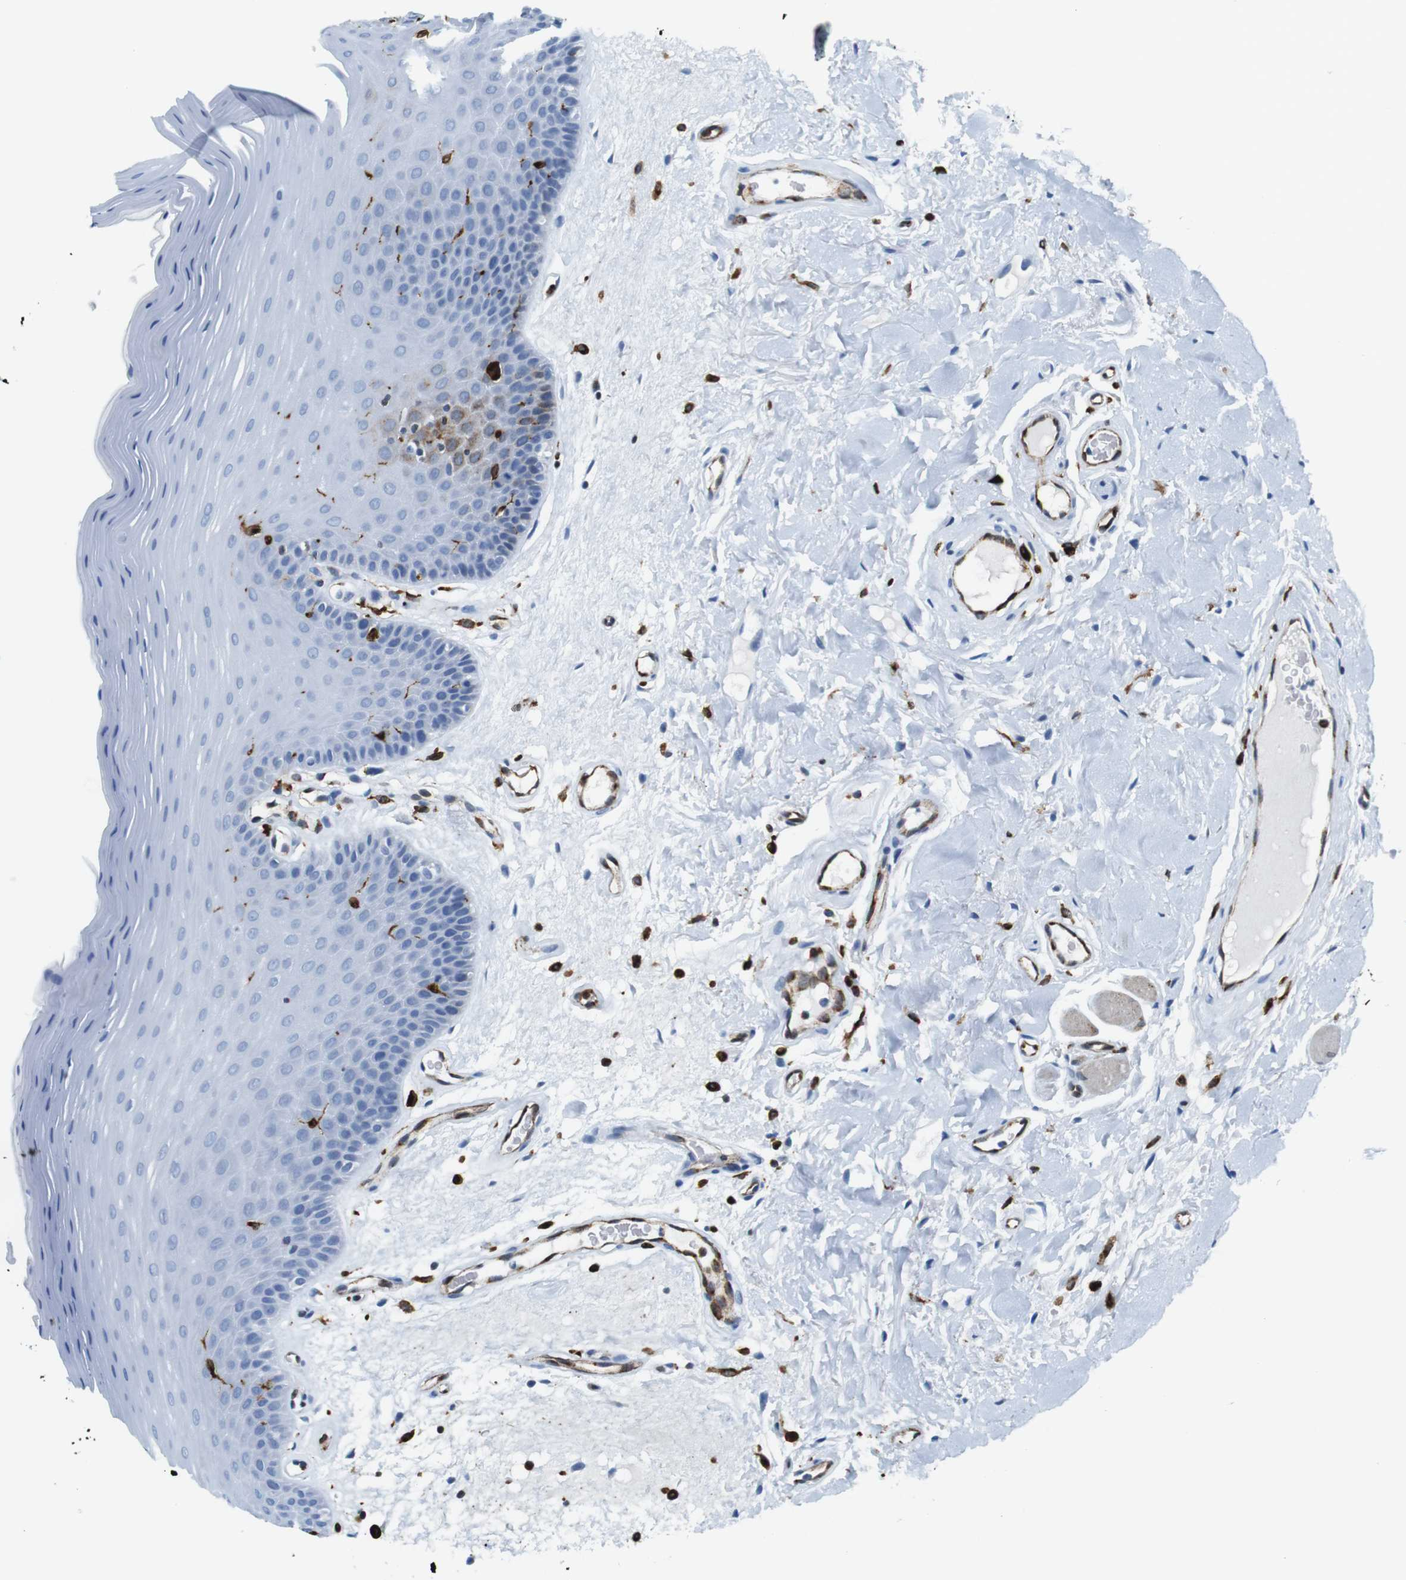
{"staining": {"intensity": "negative", "quantity": "none", "location": "none"}, "tissue": "oral mucosa", "cell_type": "Squamous epithelial cells", "image_type": "normal", "snomed": [{"axis": "morphology", "description": "Normal tissue, NOS"}, {"axis": "morphology", "description": "Squamous cell carcinoma, NOS"}, {"axis": "topography", "description": "Skeletal muscle"}, {"axis": "topography", "description": "Adipose tissue"}, {"axis": "topography", "description": "Vascular tissue"}, {"axis": "topography", "description": "Oral tissue"}, {"axis": "topography", "description": "Peripheral nerve tissue"}, {"axis": "topography", "description": "Head-Neck"}], "caption": "An IHC histopathology image of unremarkable oral mucosa is shown. There is no staining in squamous epithelial cells of oral mucosa. (Stains: DAB IHC with hematoxylin counter stain, Microscopy: brightfield microscopy at high magnification).", "gene": "CIITA", "patient": {"sex": "male", "age": 71}}